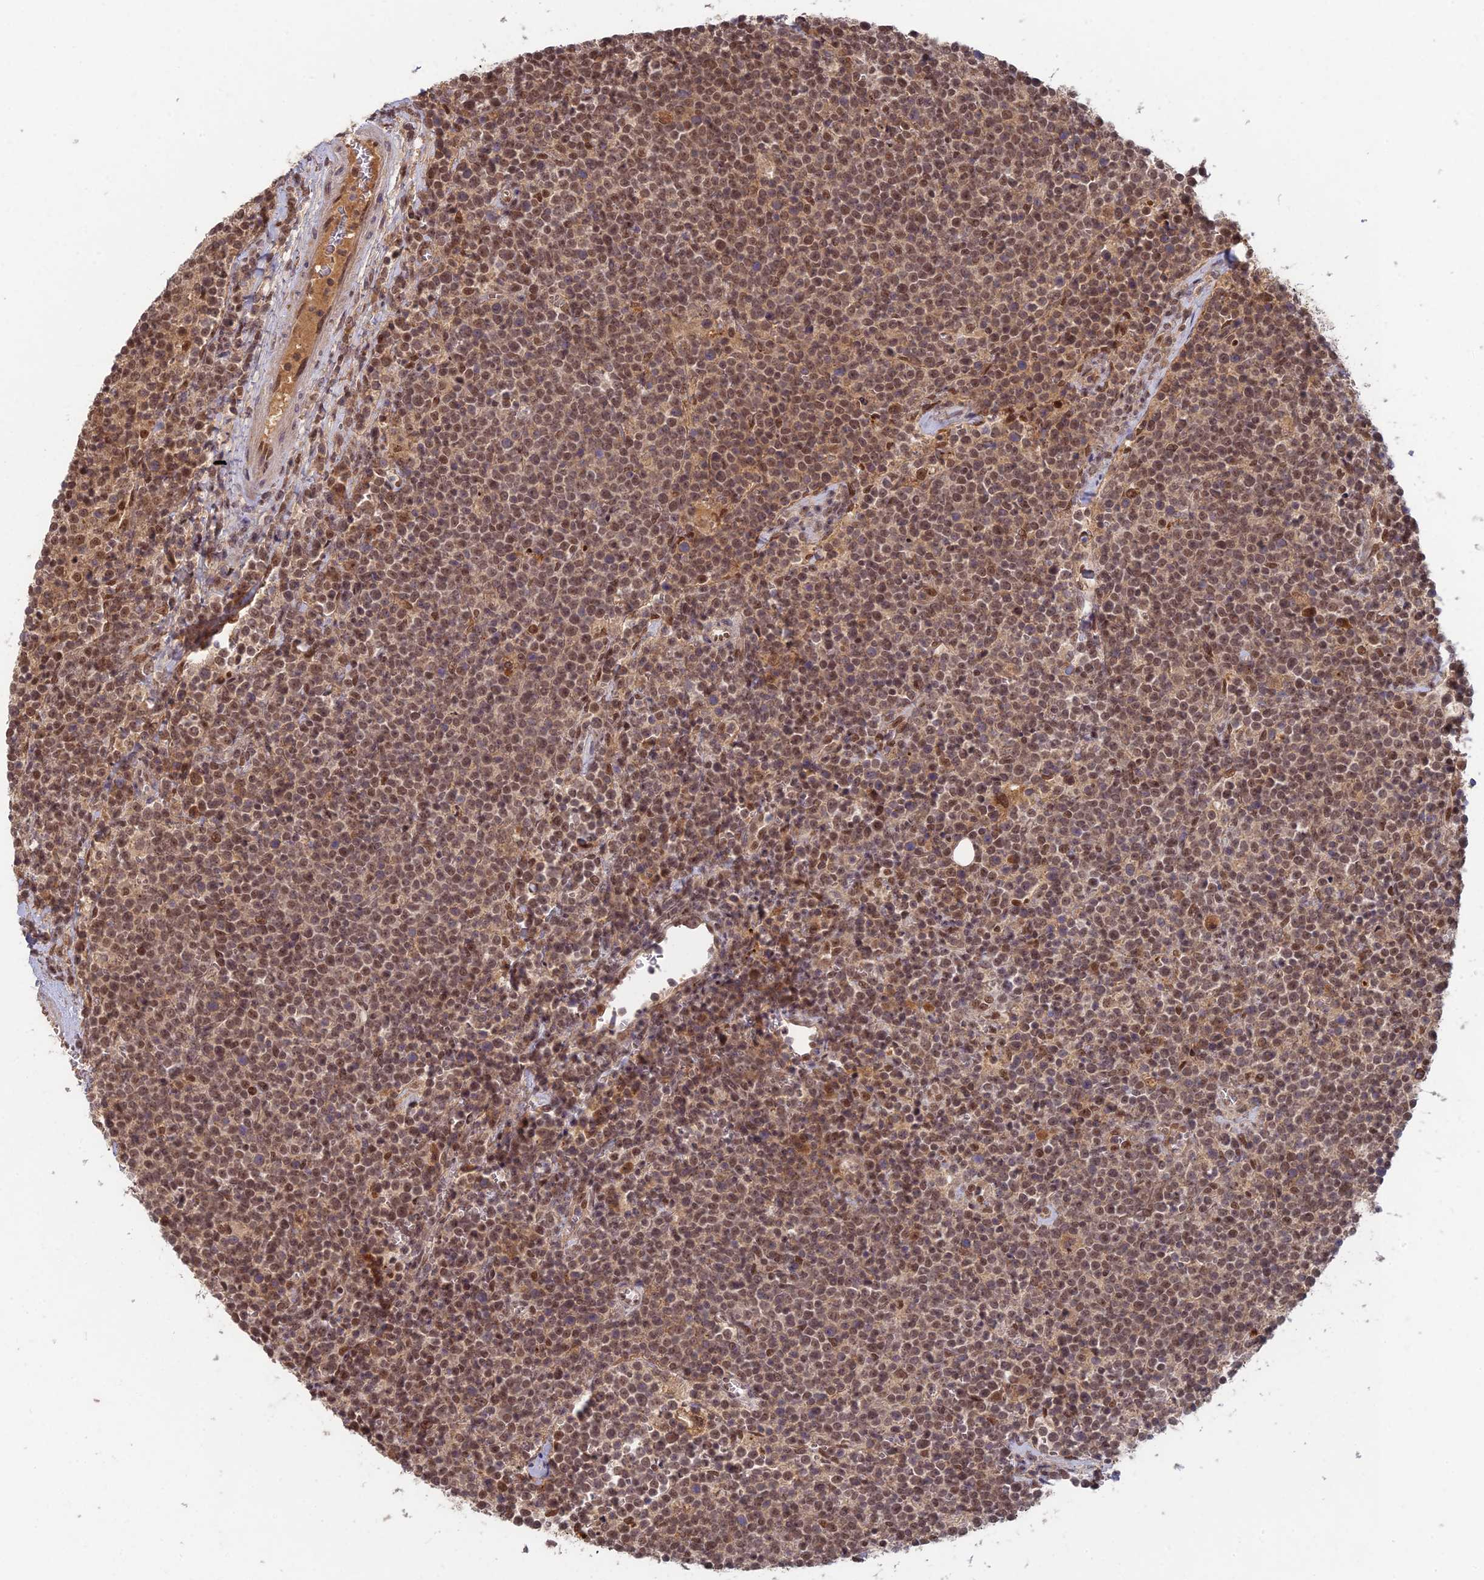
{"staining": {"intensity": "moderate", "quantity": ">75%", "location": "nuclear"}, "tissue": "lymphoma", "cell_type": "Tumor cells", "image_type": "cancer", "snomed": [{"axis": "morphology", "description": "Malignant lymphoma, non-Hodgkin's type, High grade"}, {"axis": "topography", "description": "Lymph node"}], "caption": "Malignant lymphoma, non-Hodgkin's type (high-grade) stained with a protein marker exhibits moderate staining in tumor cells.", "gene": "RANBP3", "patient": {"sex": "male", "age": 61}}